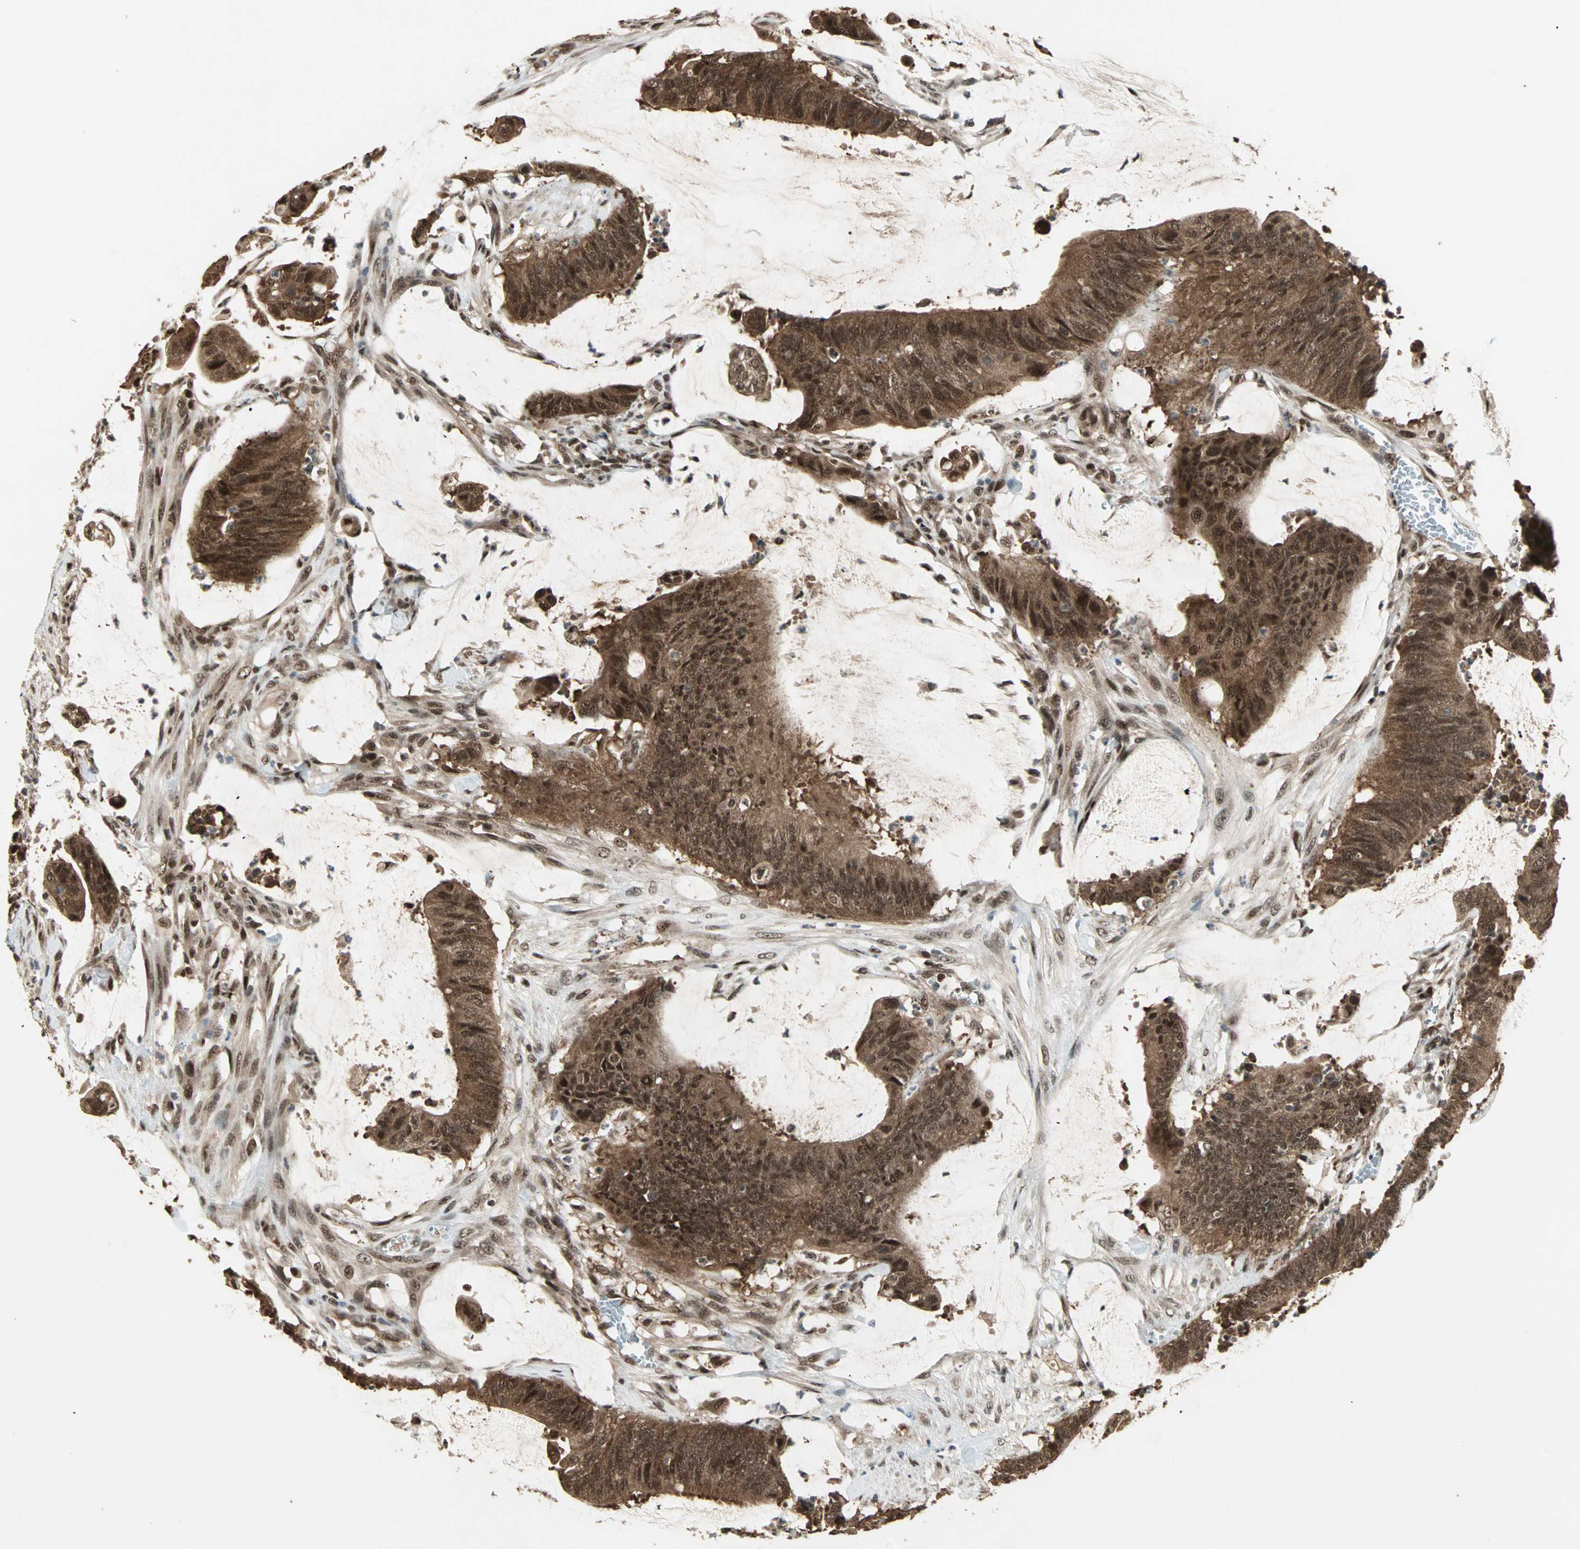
{"staining": {"intensity": "strong", "quantity": ">75%", "location": "cytoplasmic/membranous,nuclear"}, "tissue": "colorectal cancer", "cell_type": "Tumor cells", "image_type": "cancer", "snomed": [{"axis": "morphology", "description": "Adenocarcinoma, NOS"}, {"axis": "topography", "description": "Rectum"}], "caption": "IHC micrograph of neoplastic tissue: colorectal cancer (adenocarcinoma) stained using immunohistochemistry (IHC) reveals high levels of strong protein expression localized specifically in the cytoplasmic/membranous and nuclear of tumor cells, appearing as a cytoplasmic/membranous and nuclear brown color.", "gene": "ZNF44", "patient": {"sex": "female", "age": 66}}